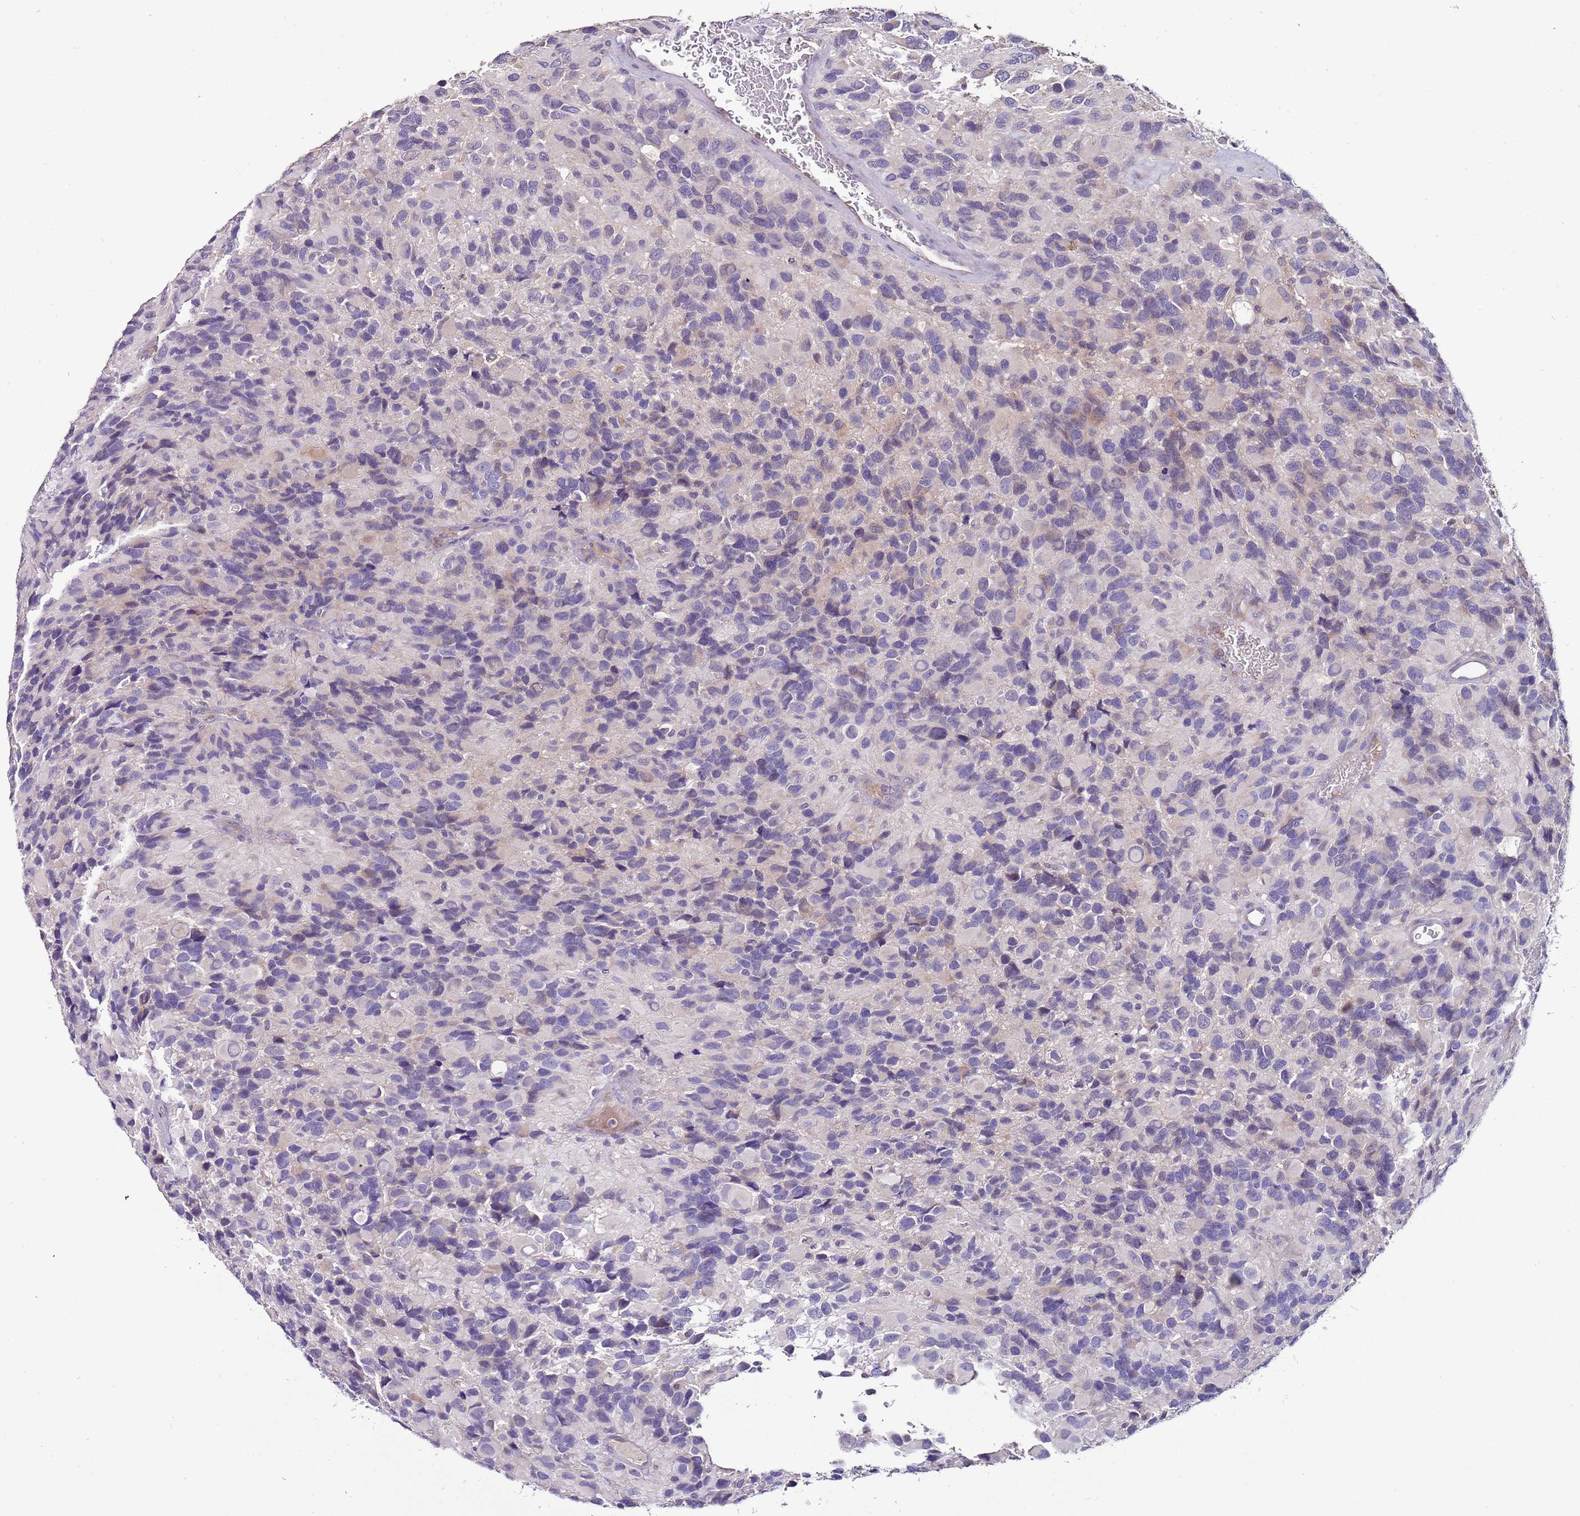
{"staining": {"intensity": "negative", "quantity": "none", "location": "none"}, "tissue": "glioma", "cell_type": "Tumor cells", "image_type": "cancer", "snomed": [{"axis": "morphology", "description": "Glioma, malignant, High grade"}, {"axis": "topography", "description": "Brain"}], "caption": "An IHC micrograph of glioma is shown. There is no staining in tumor cells of glioma.", "gene": "FAM20A", "patient": {"sex": "male", "age": 77}}